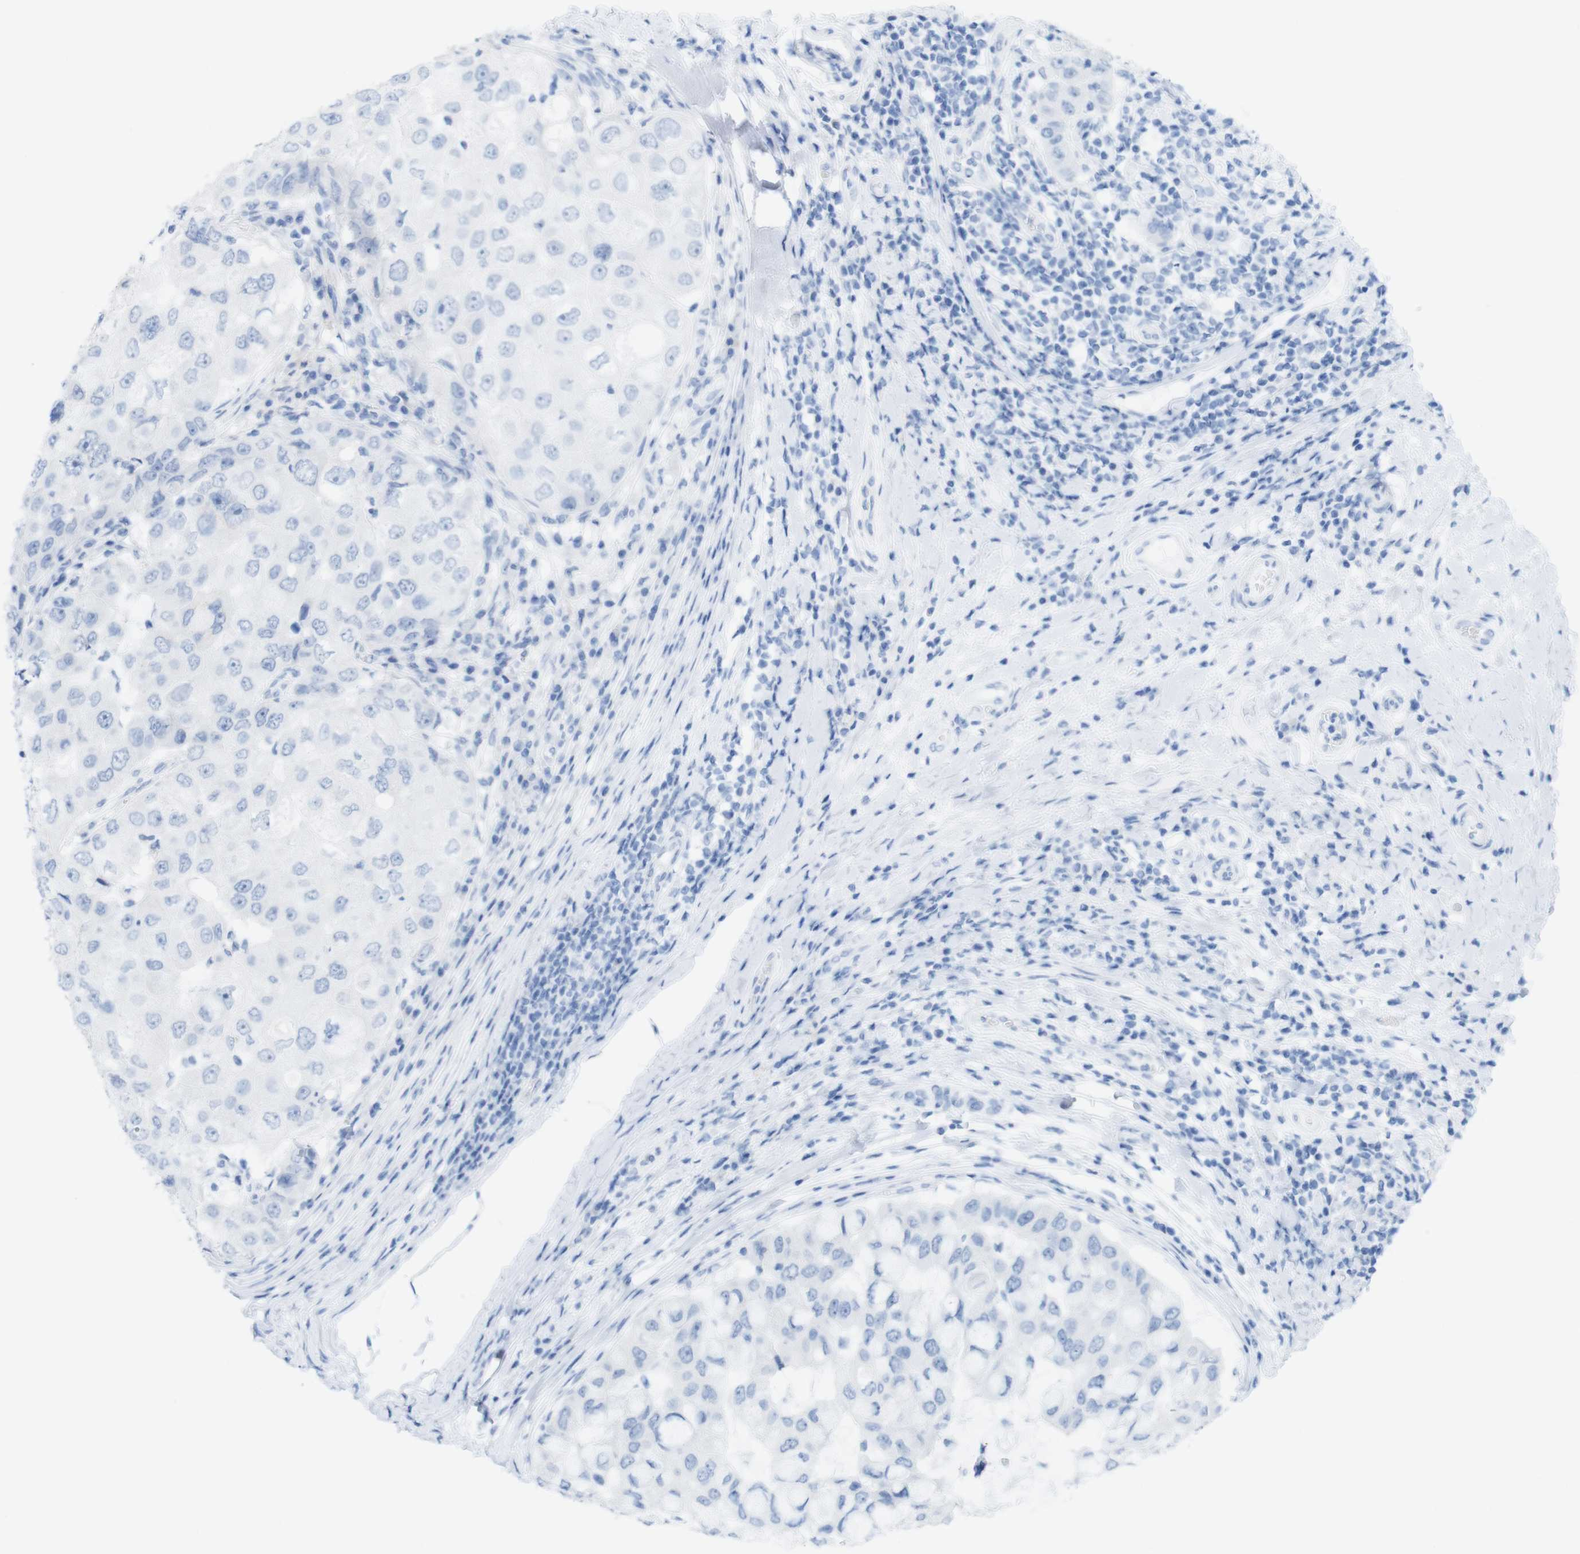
{"staining": {"intensity": "negative", "quantity": "none", "location": "none"}, "tissue": "breast cancer", "cell_type": "Tumor cells", "image_type": "cancer", "snomed": [{"axis": "morphology", "description": "Duct carcinoma"}, {"axis": "topography", "description": "Breast"}], "caption": "Breast cancer was stained to show a protein in brown. There is no significant positivity in tumor cells. The staining is performed using DAB brown chromogen with nuclei counter-stained in using hematoxylin.", "gene": "MYH7", "patient": {"sex": "female", "age": 27}}